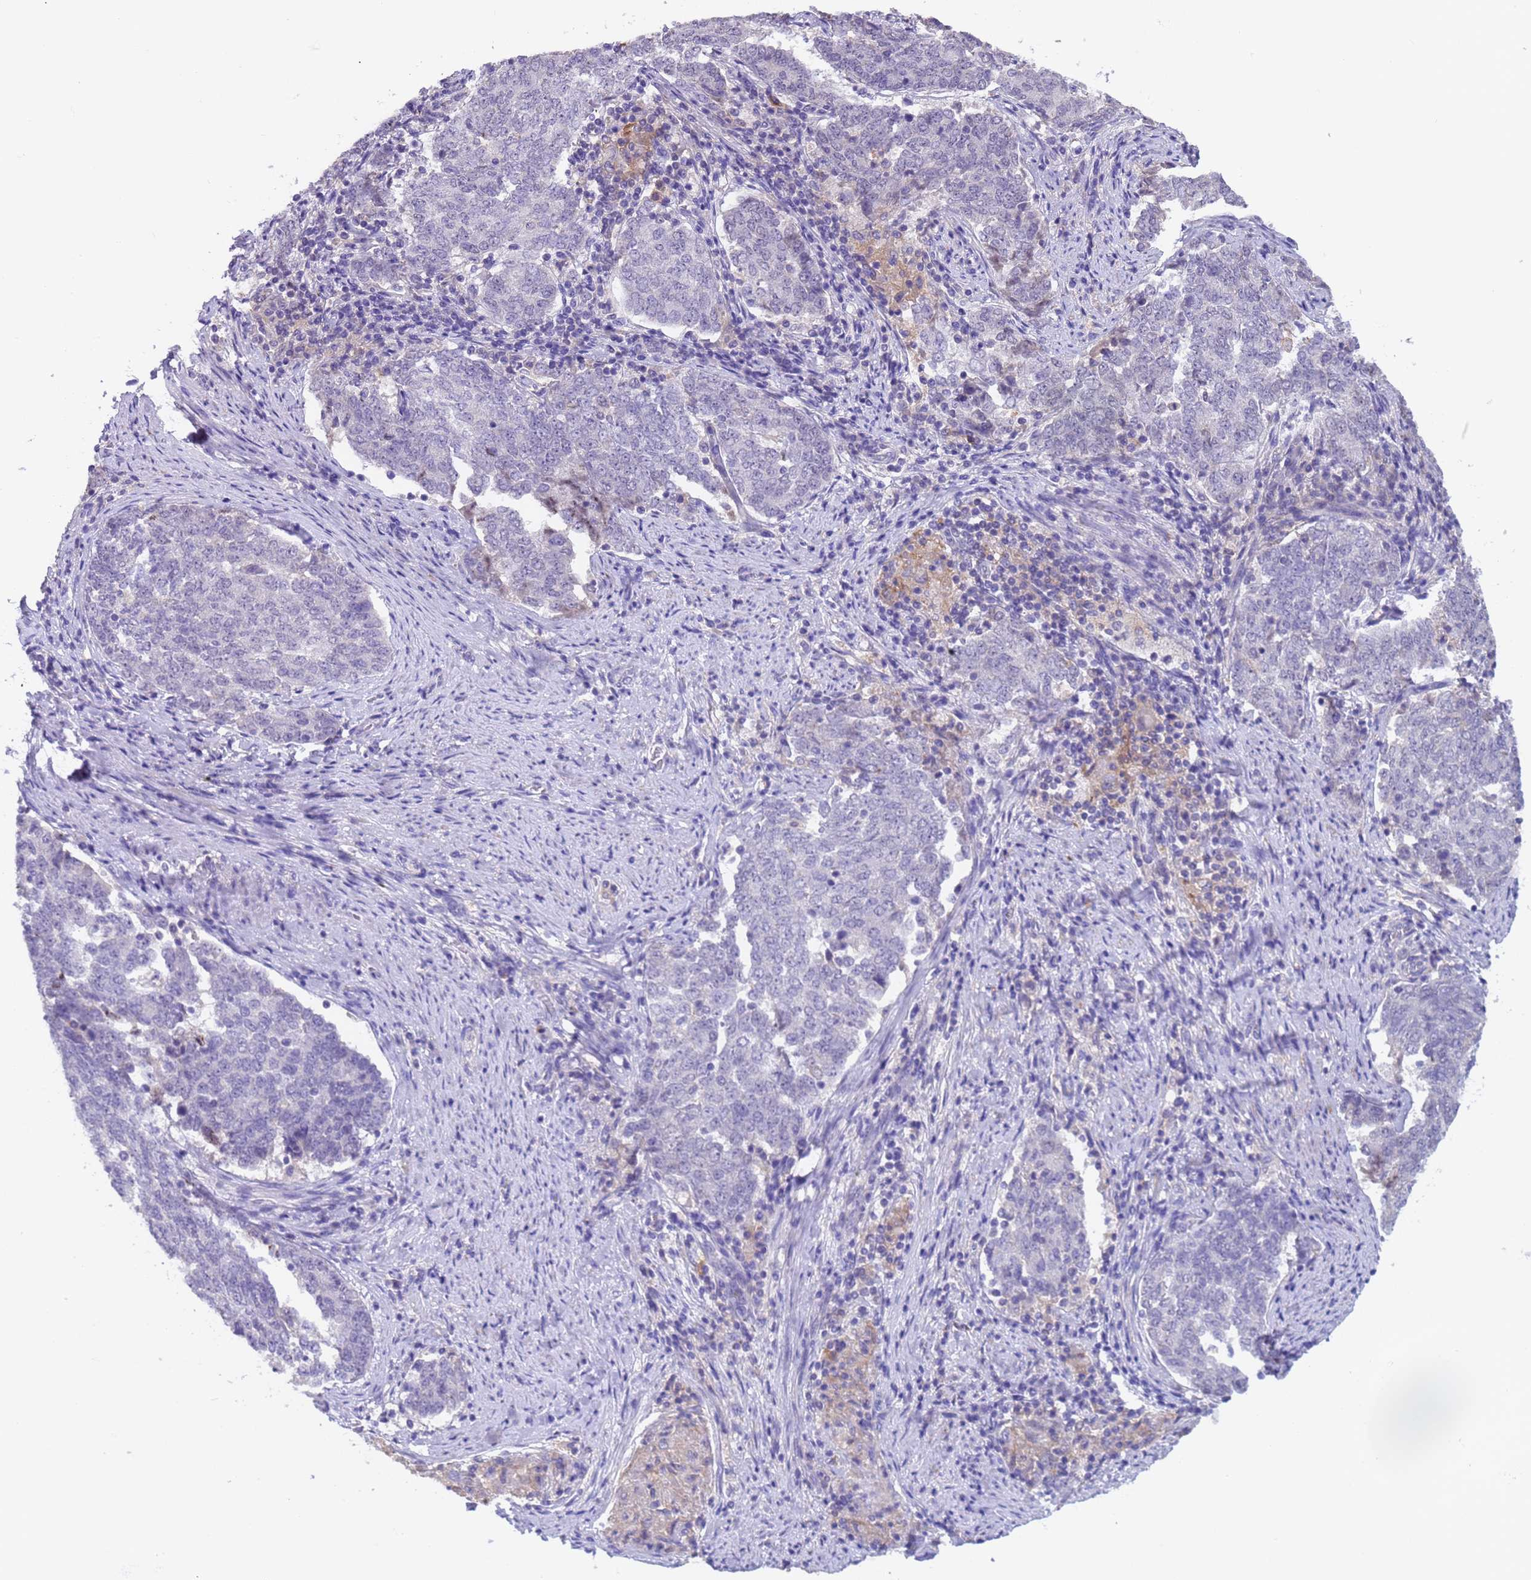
{"staining": {"intensity": "negative", "quantity": "none", "location": "none"}, "tissue": "endometrial cancer", "cell_type": "Tumor cells", "image_type": "cancer", "snomed": [{"axis": "morphology", "description": "Adenocarcinoma, NOS"}, {"axis": "topography", "description": "Endometrium"}], "caption": "The photomicrograph exhibits no significant staining in tumor cells of endometrial cancer.", "gene": "ZNF248", "patient": {"sex": "female", "age": 80}}